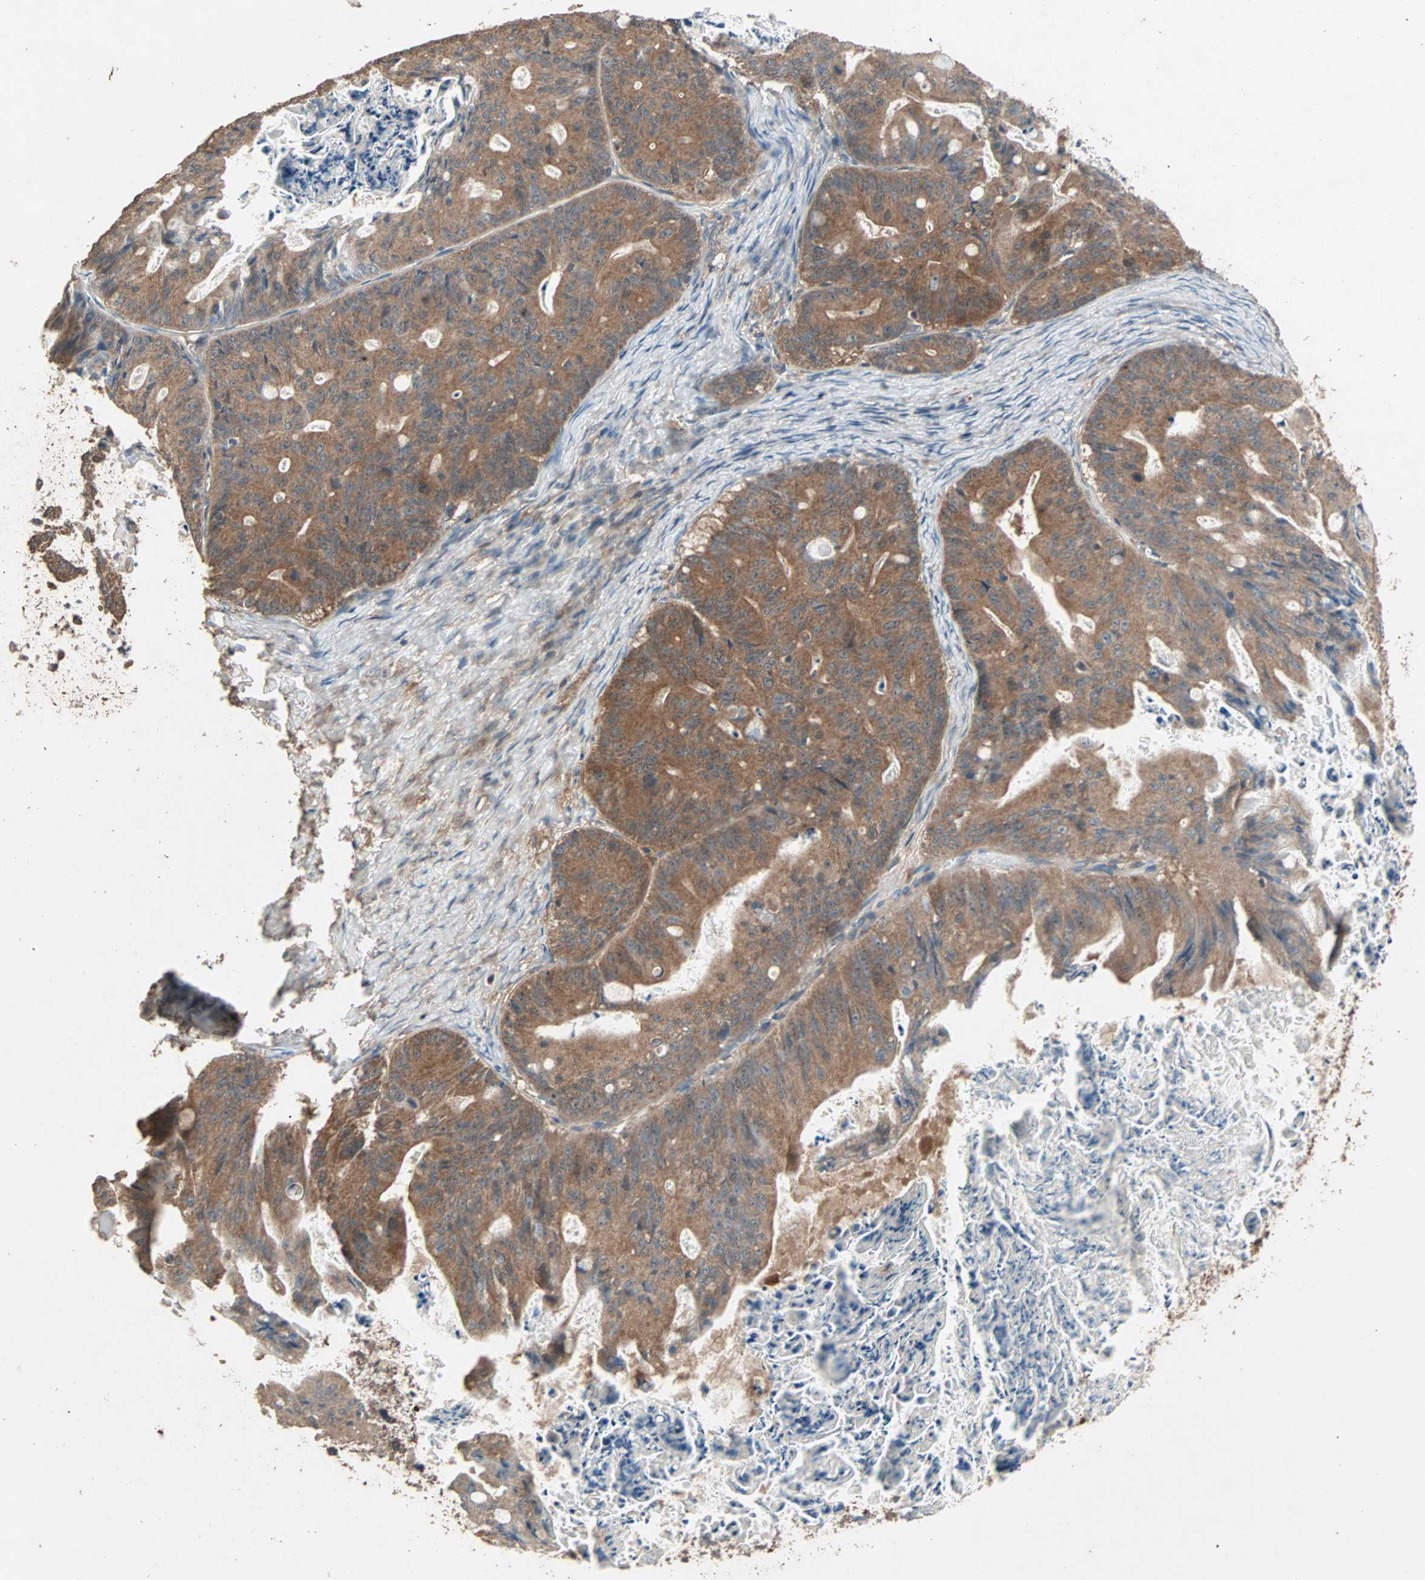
{"staining": {"intensity": "moderate", "quantity": ">75%", "location": "cytoplasmic/membranous"}, "tissue": "ovarian cancer", "cell_type": "Tumor cells", "image_type": "cancer", "snomed": [{"axis": "morphology", "description": "Cystadenocarcinoma, mucinous, NOS"}, {"axis": "topography", "description": "Ovary"}], "caption": "Protein staining demonstrates moderate cytoplasmic/membranous positivity in about >75% of tumor cells in ovarian mucinous cystadenocarcinoma. (brown staining indicates protein expression, while blue staining denotes nuclei).", "gene": "UBAC1", "patient": {"sex": "female", "age": 37}}